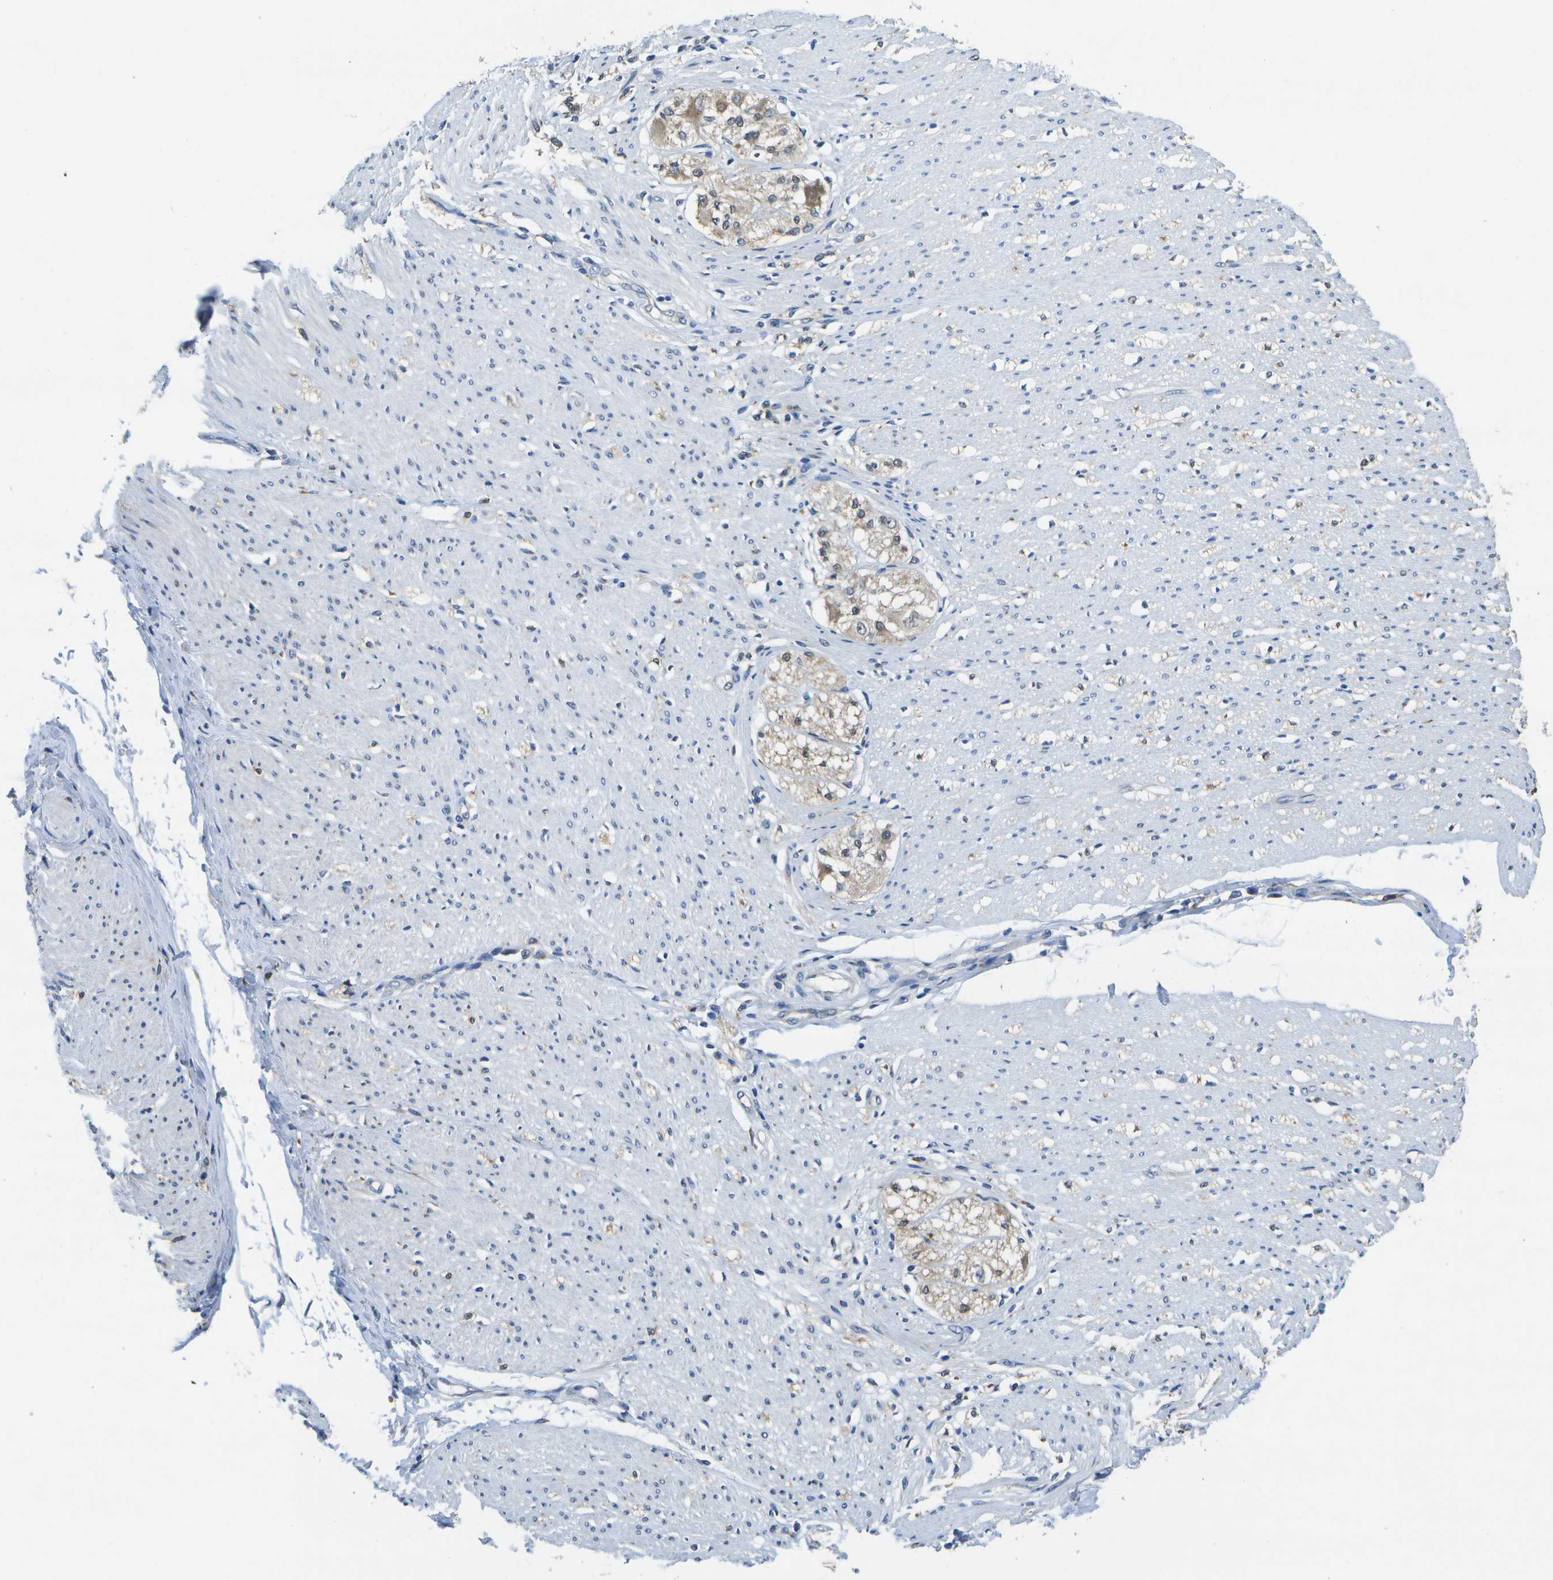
{"staining": {"intensity": "negative", "quantity": "none", "location": "none"}, "tissue": "adipose tissue", "cell_type": "Adipocytes", "image_type": "normal", "snomed": [{"axis": "morphology", "description": "Normal tissue, NOS"}, {"axis": "morphology", "description": "Adenocarcinoma, NOS"}, {"axis": "topography", "description": "Colon"}, {"axis": "topography", "description": "Peripheral nerve tissue"}], "caption": "High magnification brightfield microscopy of normal adipose tissue stained with DAB (brown) and counterstained with hematoxylin (blue): adipocytes show no significant positivity. Brightfield microscopy of immunohistochemistry stained with DAB (brown) and hematoxylin (blue), captured at high magnification.", "gene": "DSE", "patient": {"sex": "male", "age": 14}}